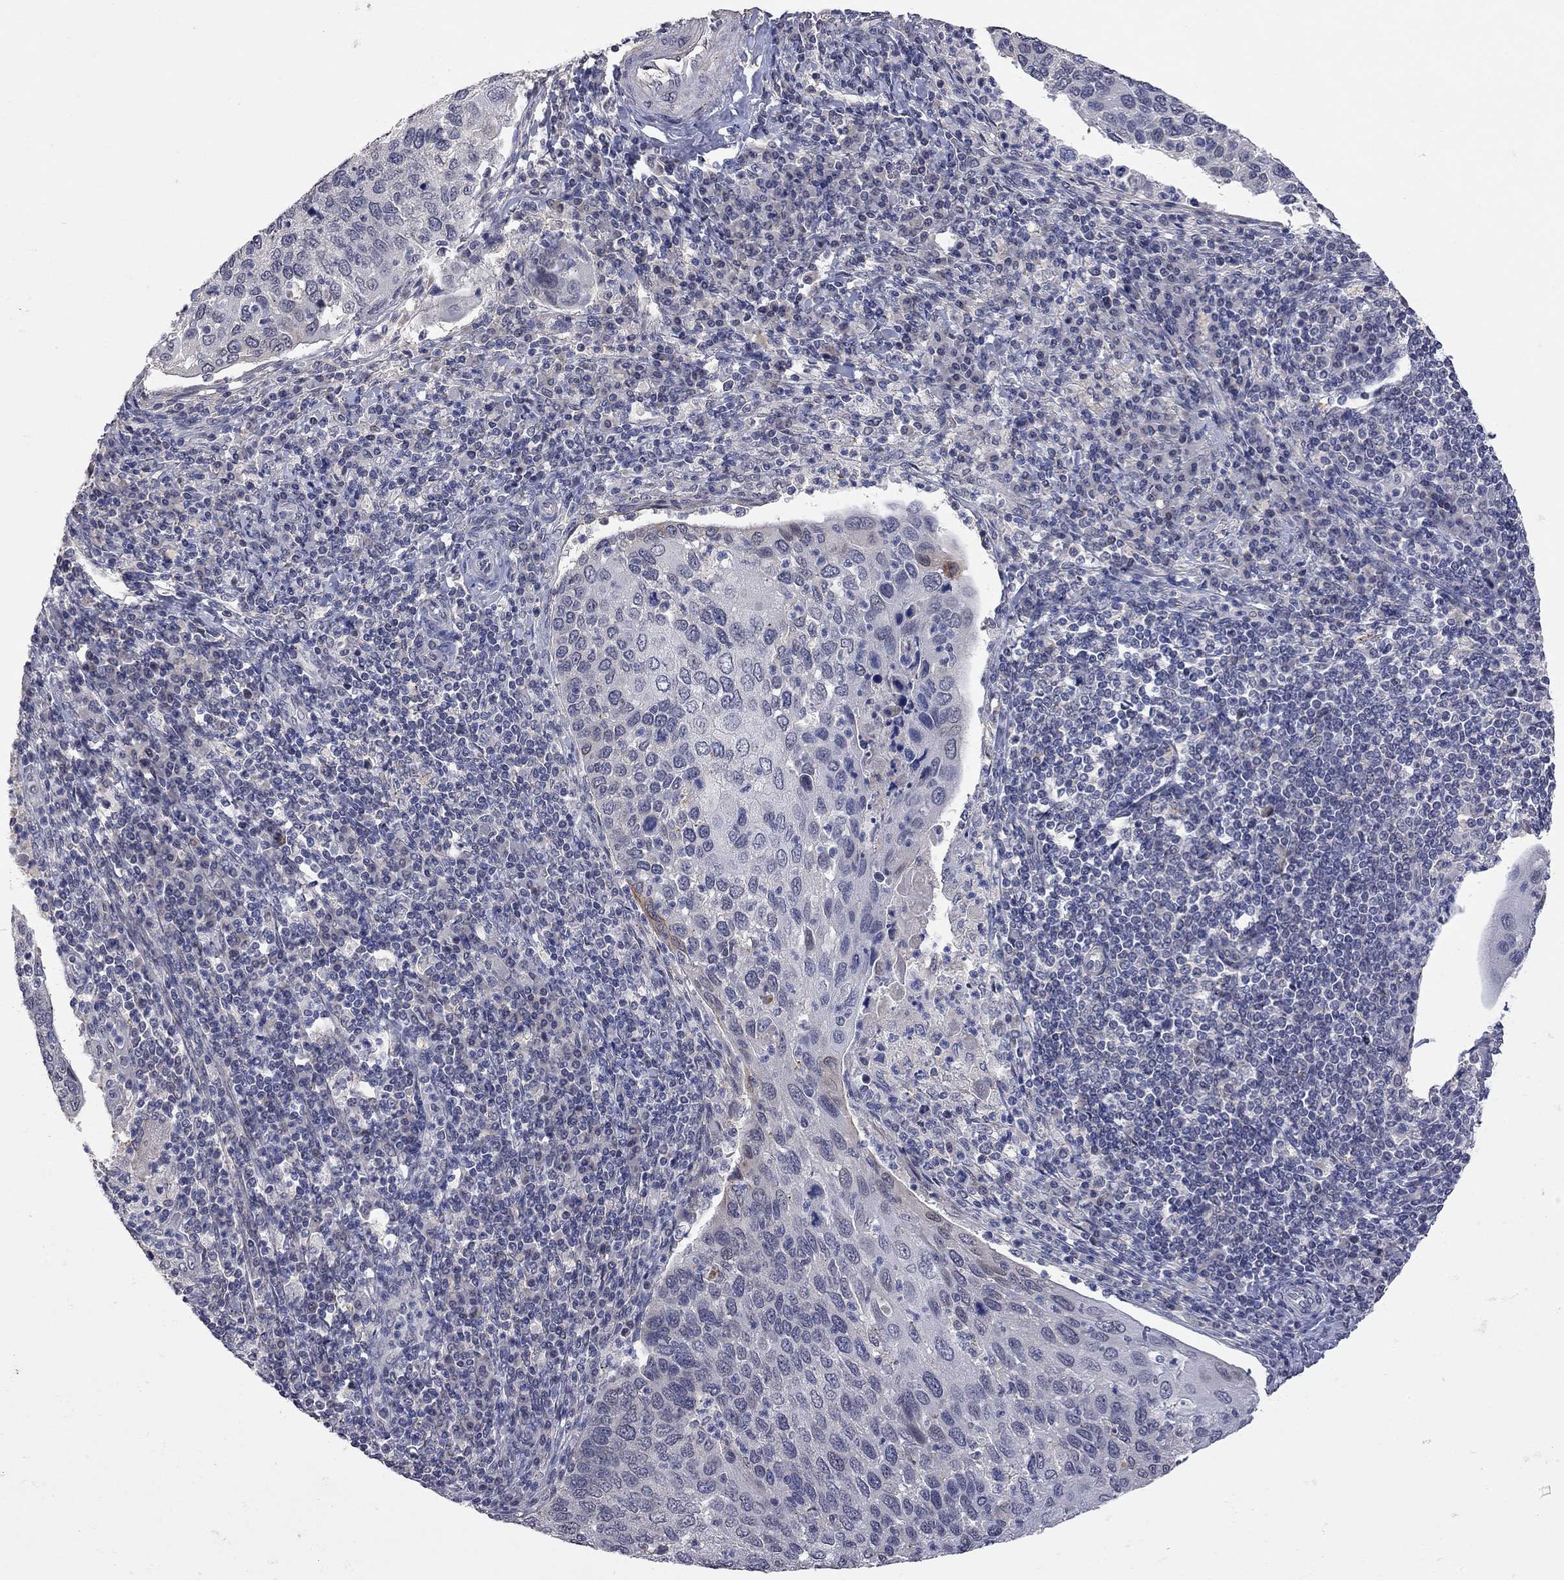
{"staining": {"intensity": "negative", "quantity": "none", "location": "none"}, "tissue": "cervical cancer", "cell_type": "Tumor cells", "image_type": "cancer", "snomed": [{"axis": "morphology", "description": "Squamous cell carcinoma, NOS"}, {"axis": "topography", "description": "Cervix"}], "caption": "A high-resolution image shows immunohistochemistry (IHC) staining of cervical cancer (squamous cell carcinoma), which displays no significant staining in tumor cells.", "gene": "FABP12", "patient": {"sex": "female", "age": 54}}